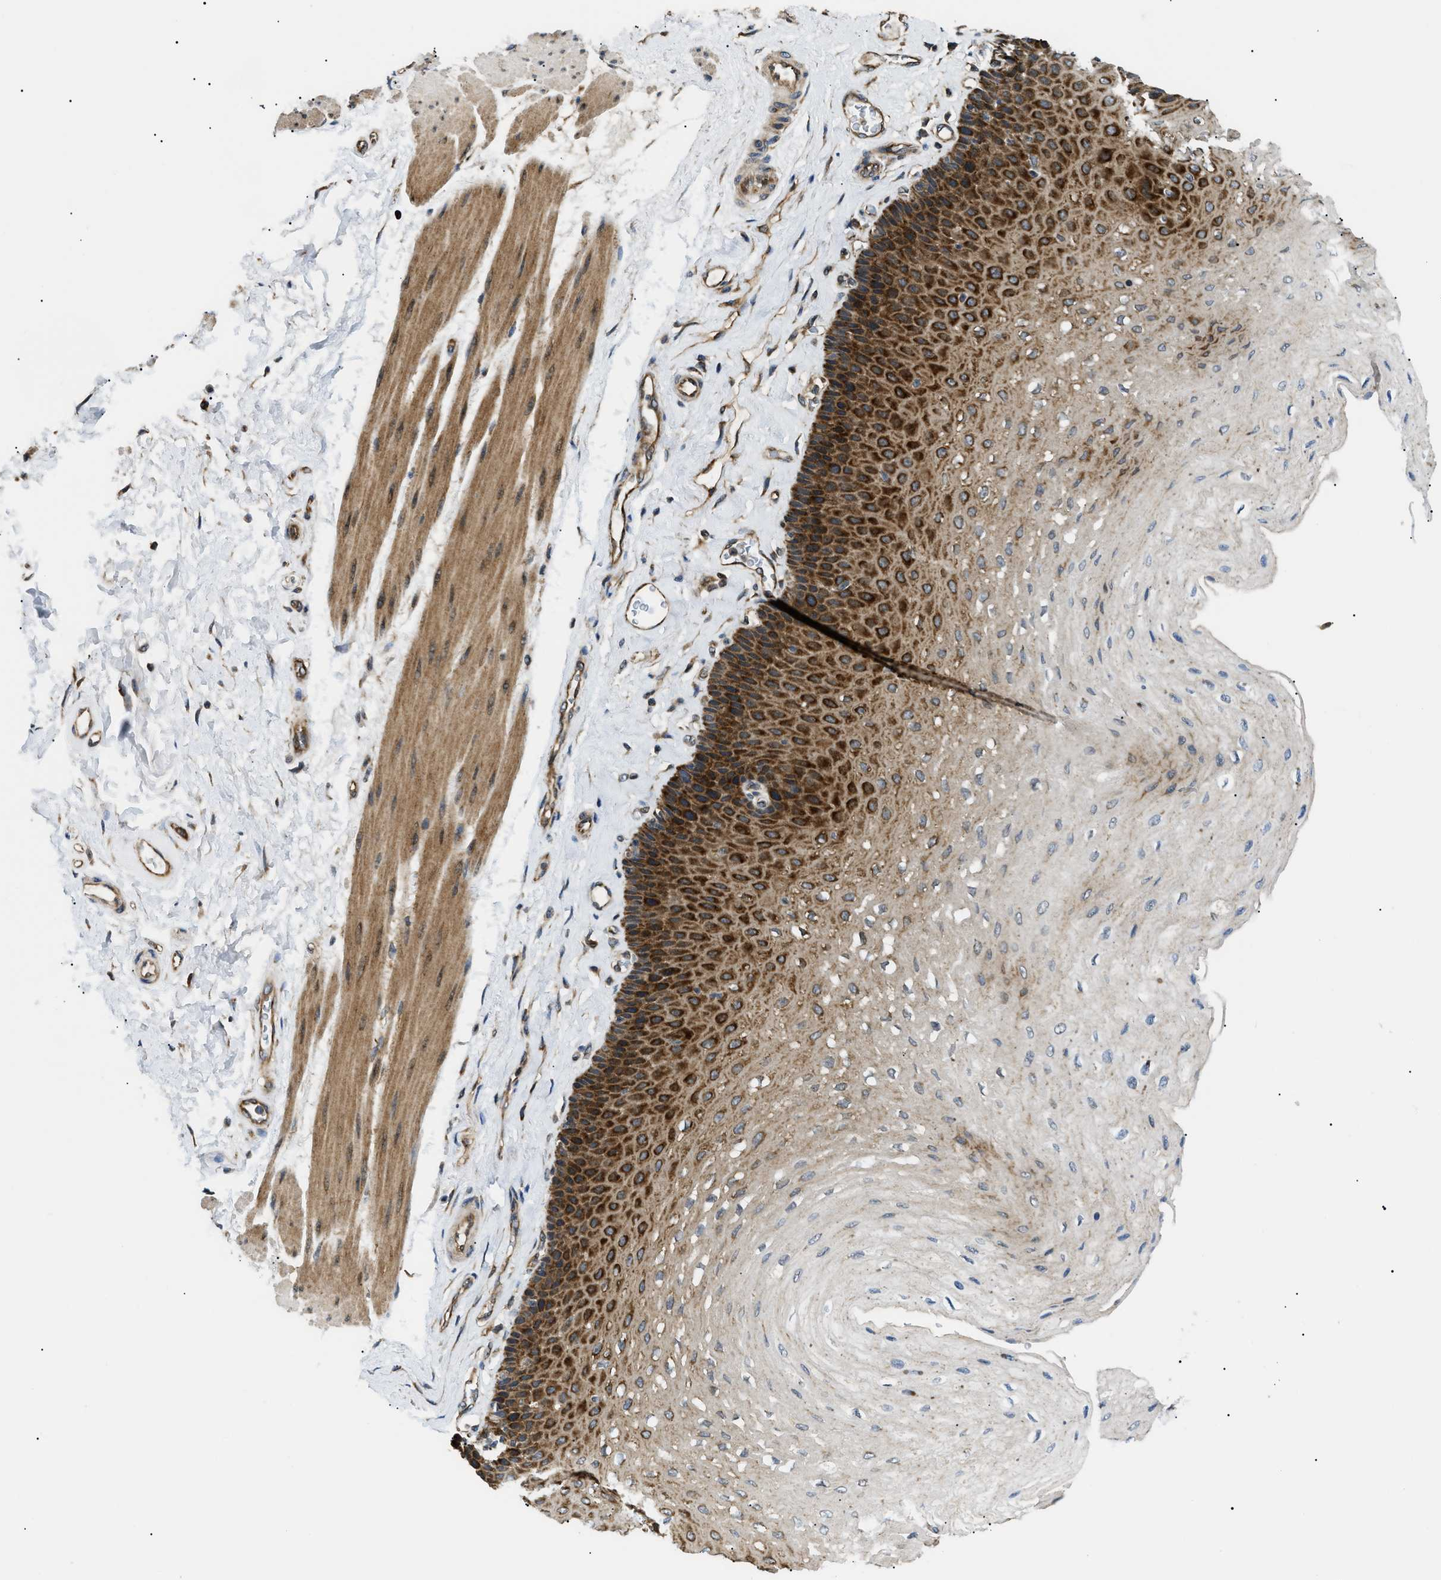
{"staining": {"intensity": "strong", "quantity": ">75%", "location": "cytoplasmic/membranous"}, "tissue": "esophagus", "cell_type": "Squamous epithelial cells", "image_type": "normal", "snomed": [{"axis": "morphology", "description": "Normal tissue, NOS"}, {"axis": "topography", "description": "Esophagus"}], "caption": "A brown stain shows strong cytoplasmic/membranous staining of a protein in squamous epithelial cells of unremarkable human esophagus. (IHC, brightfield microscopy, high magnification).", "gene": "SRPK1", "patient": {"sex": "female", "age": 72}}